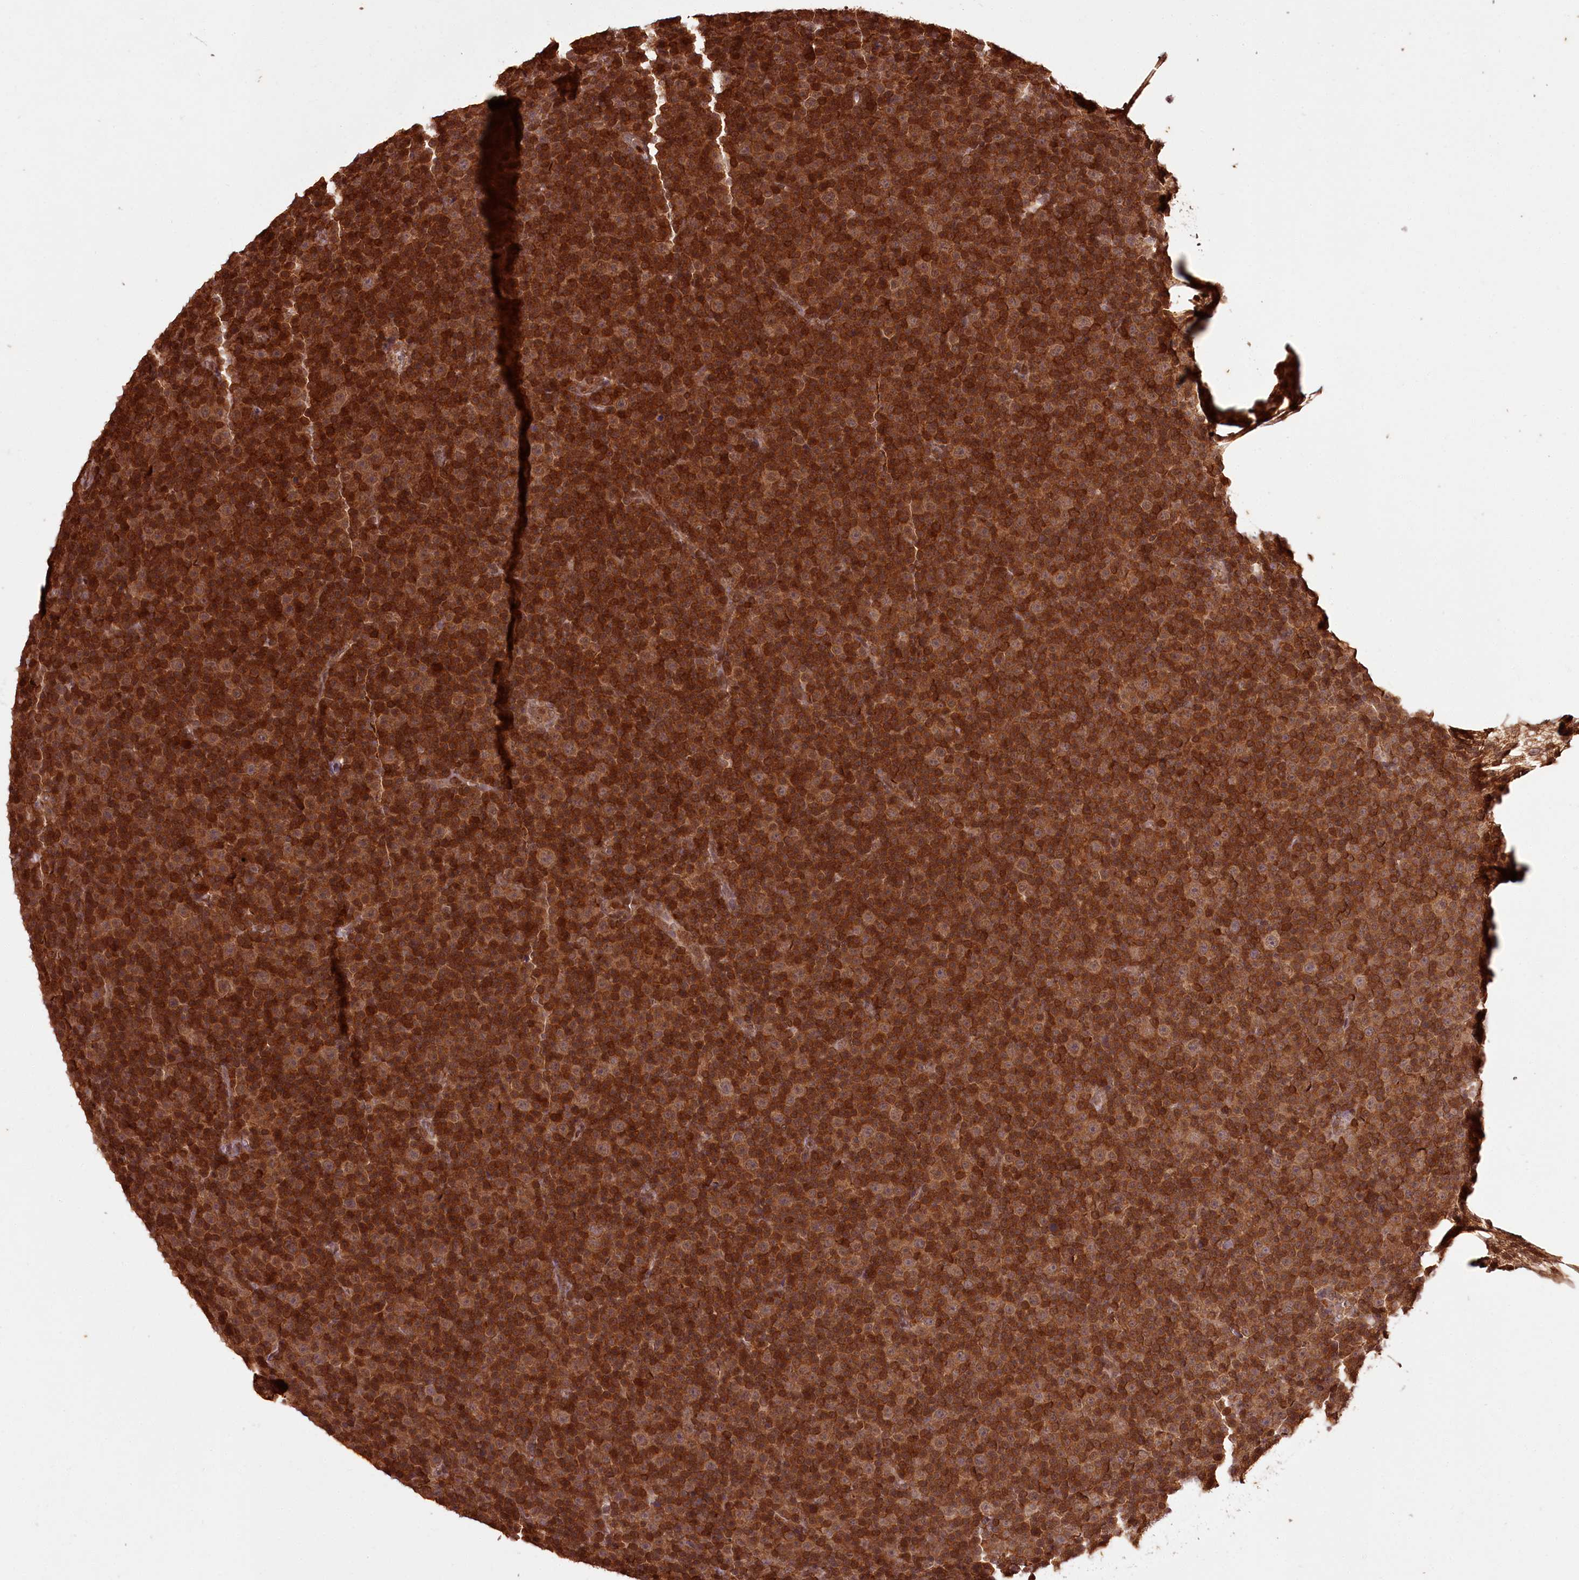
{"staining": {"intensity": "moderate", "quantity": ">75%", "location": "cytoplasmic/membranous"}, "tissue": "lymphoma", "cell_type": "Tumor cells", "image_type": "cancer", "snomed": [{"axis": "morphology", "description": "Malignant lymphoma, non-Hodgkin's type, Low grade"}, {"axis": "topography", "description": "Lymph node"}], "caption": "This is an image of immunohistochemistry (IHC) staining of lymphoma, which shows moderate expression in the cytoplasmic/membranous of tumor cells.", "gene": "NPRL2", "patient": {"sex": "female", "age": 67}}